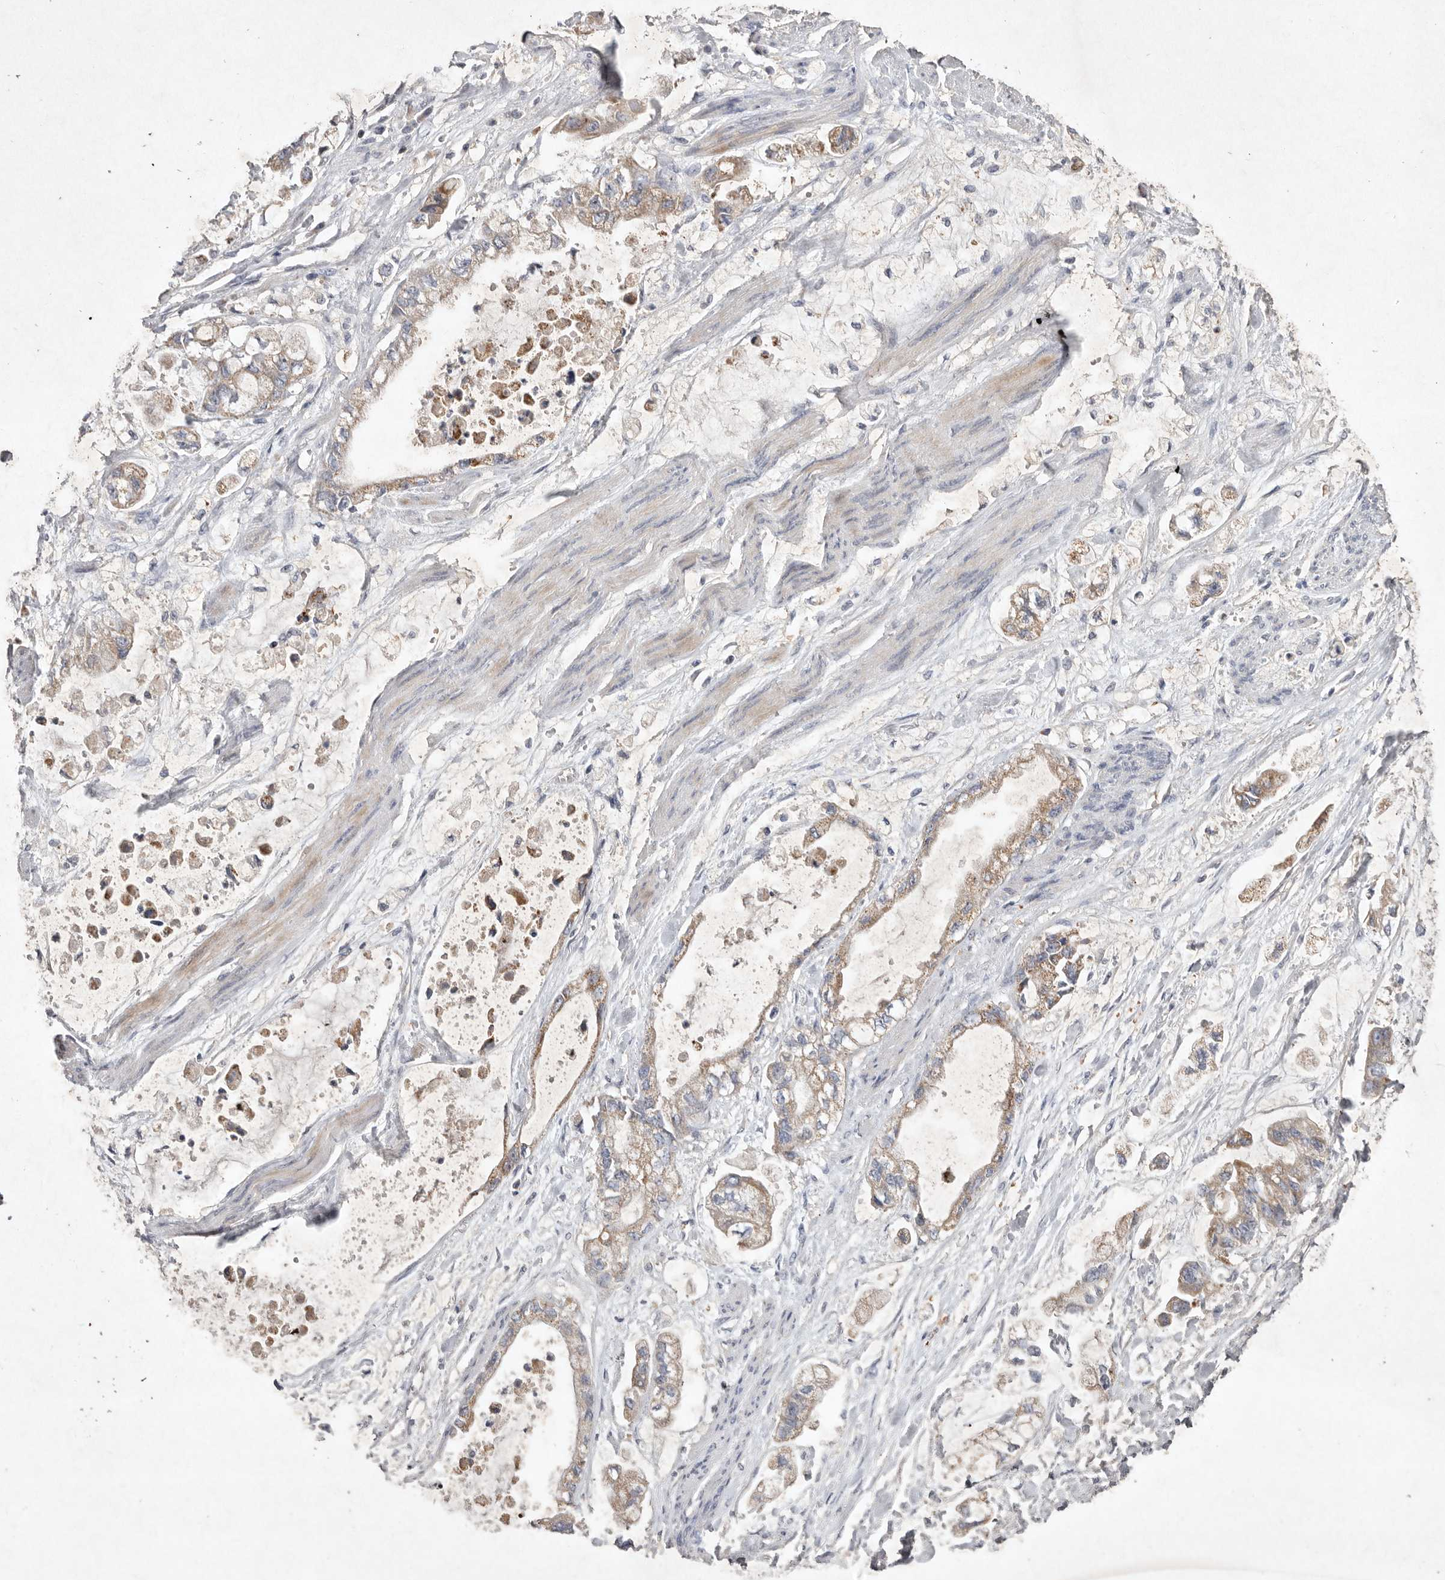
{"staining": {"intensity": "weak", "quantity": "25%-75%", "location": "cytoplasmic/membranous"}, "tissue": "stomach cancer", "cell_type": "Tumor cells", "image_type": "cancer", "snomed": [{"axis": "morphology", "description": "Normal tissue, NOS"}, {"axis": "morphology", "description": "Adenocarcinoma, NOS"}, {"axis": "topography", "description": "Stomach"}], "caption": "DAB (3,3'-diaminobenzidine) immunohistochemical staining of stomach cancer reveals weak cytoplasmic/membranous protein positivity in approximately 25%-75% of tumor cells. (Stains: DAB in brown, nuclei in blue, Microscopy: brightfield microscopy at high magnification).", "gene": "TNFSF14", "patient": {"sex": "male", "age": 62}}